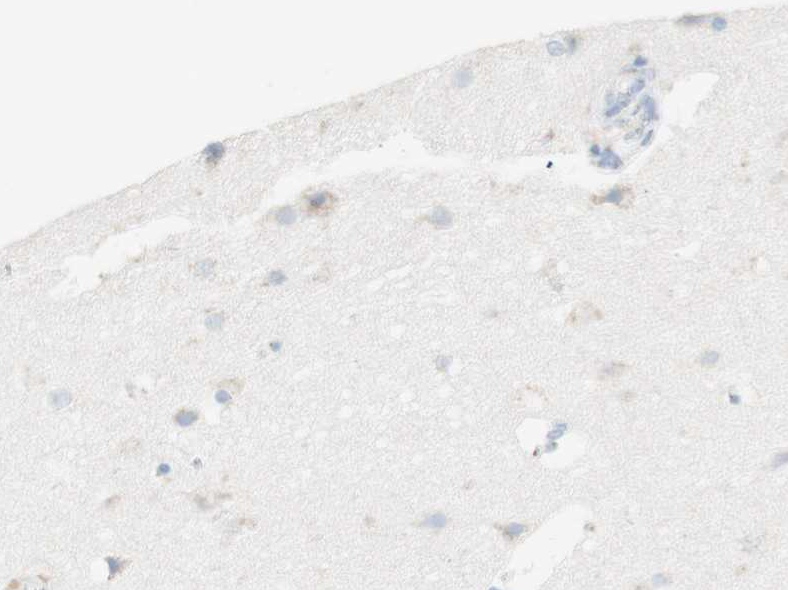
{"staining": {"intensity": "negative", "quantity": "none", "location": "none"}, "tissue": "cerebral cortex", "cell_type": "Endothelial cells", "image_type": "normal", "snomed": [{"axis": "morphology", "description": "Normal tissue, NOS"}, {"axis": "topography", "description": "Cerebral cortex"}], "caption": "Immunohistochemistry of unremarkable cerebral cortex reveals no positivity in endothelial cells.", "gene": "MANEA", "patient": {"sex": "male", "age": 45}}